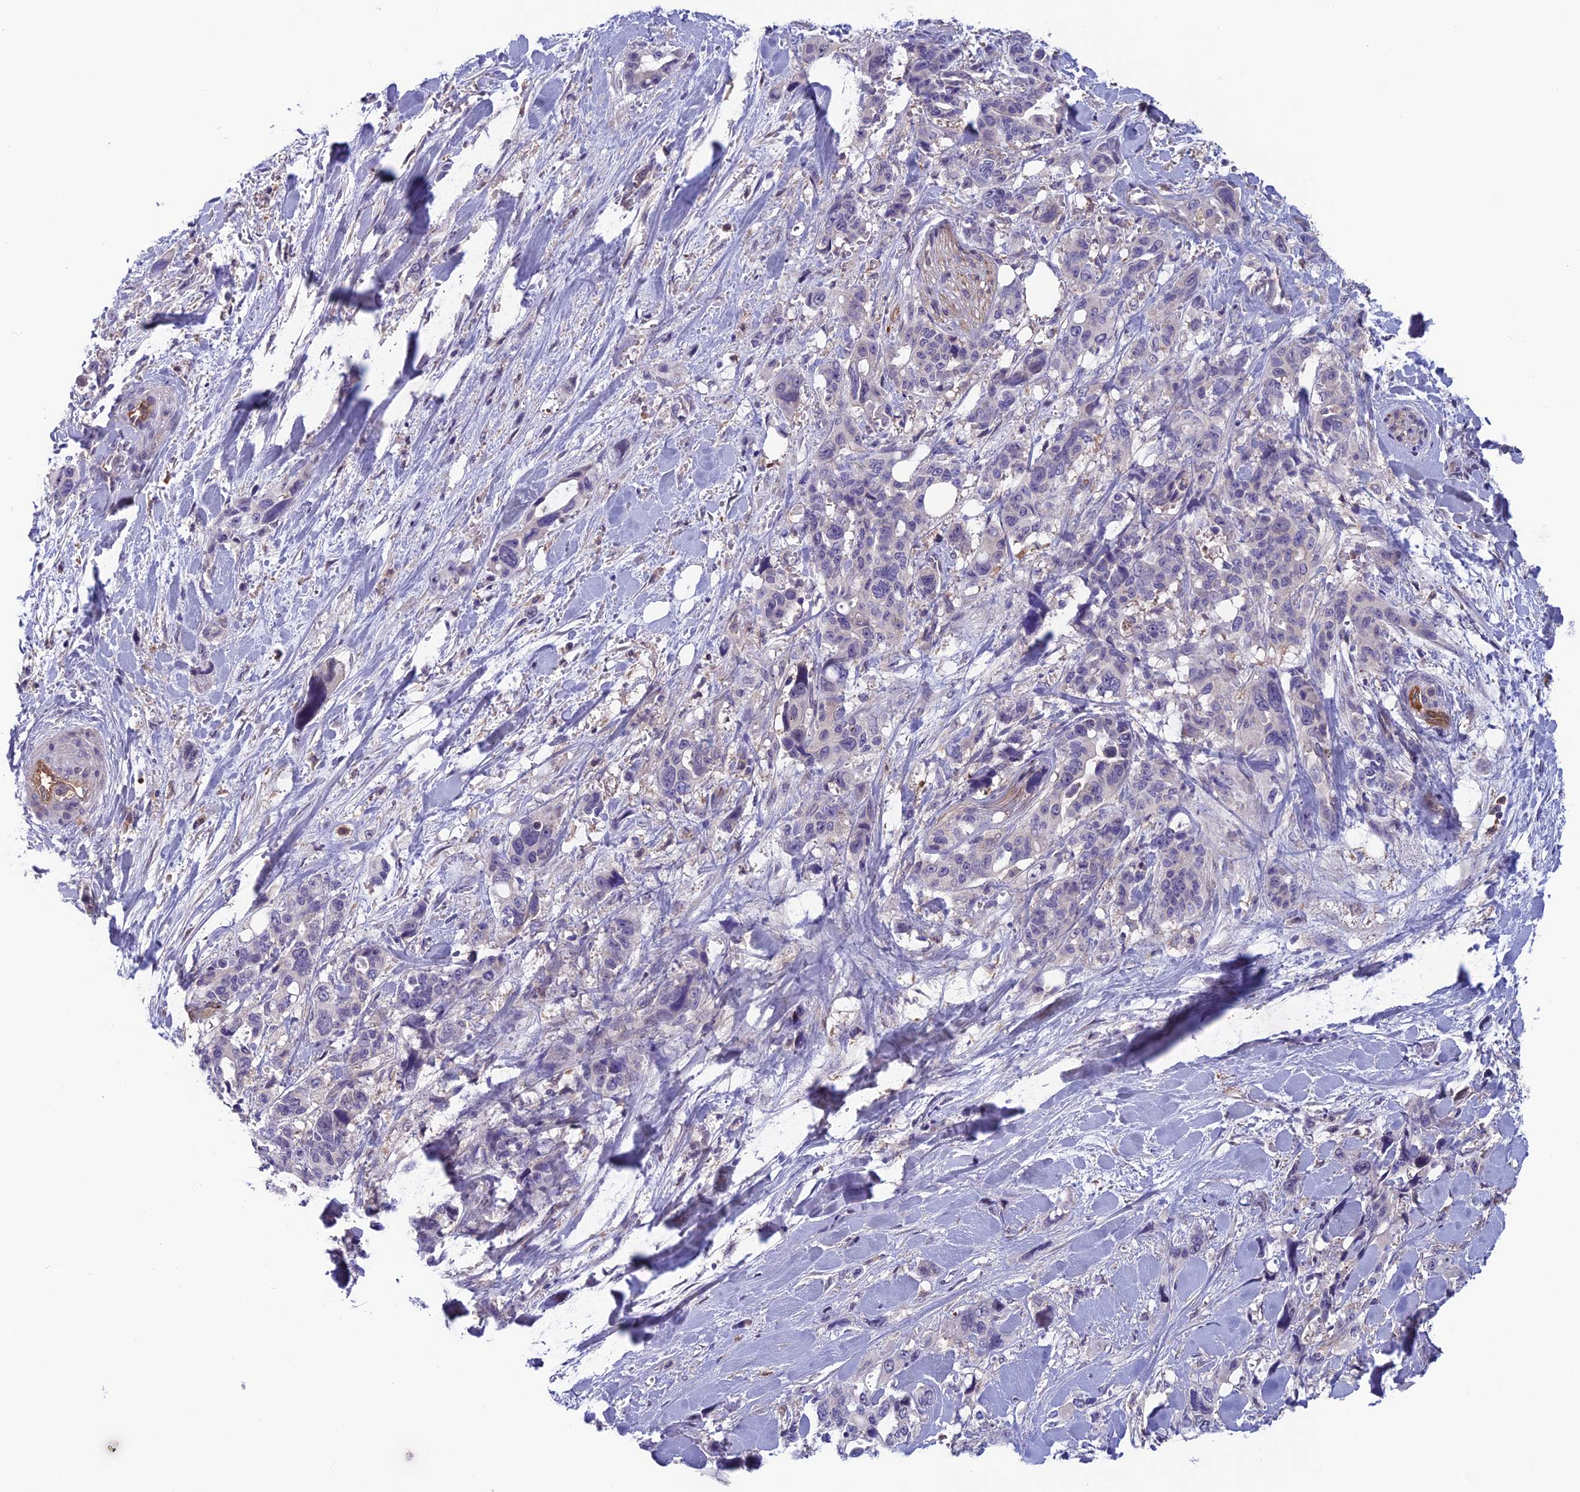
{"staining": {"intensity": "negative", "quantity": "none", "location": "none"}, "tissue": "pancreatic cancer", "cell_type": "Tumor cells", "image_type": "cancer", "snomed": [{"axis": "morphology", "description": "Adenocarcinoma, NOS"}, {"axis": "topography", "description": "Pancreas"}], "caption": "IHC of human pancreatic adenocarcinoma shows no staining in tumor cells.", "gene": "MAST2", "patient": {"sex": "male", "age": 46}}